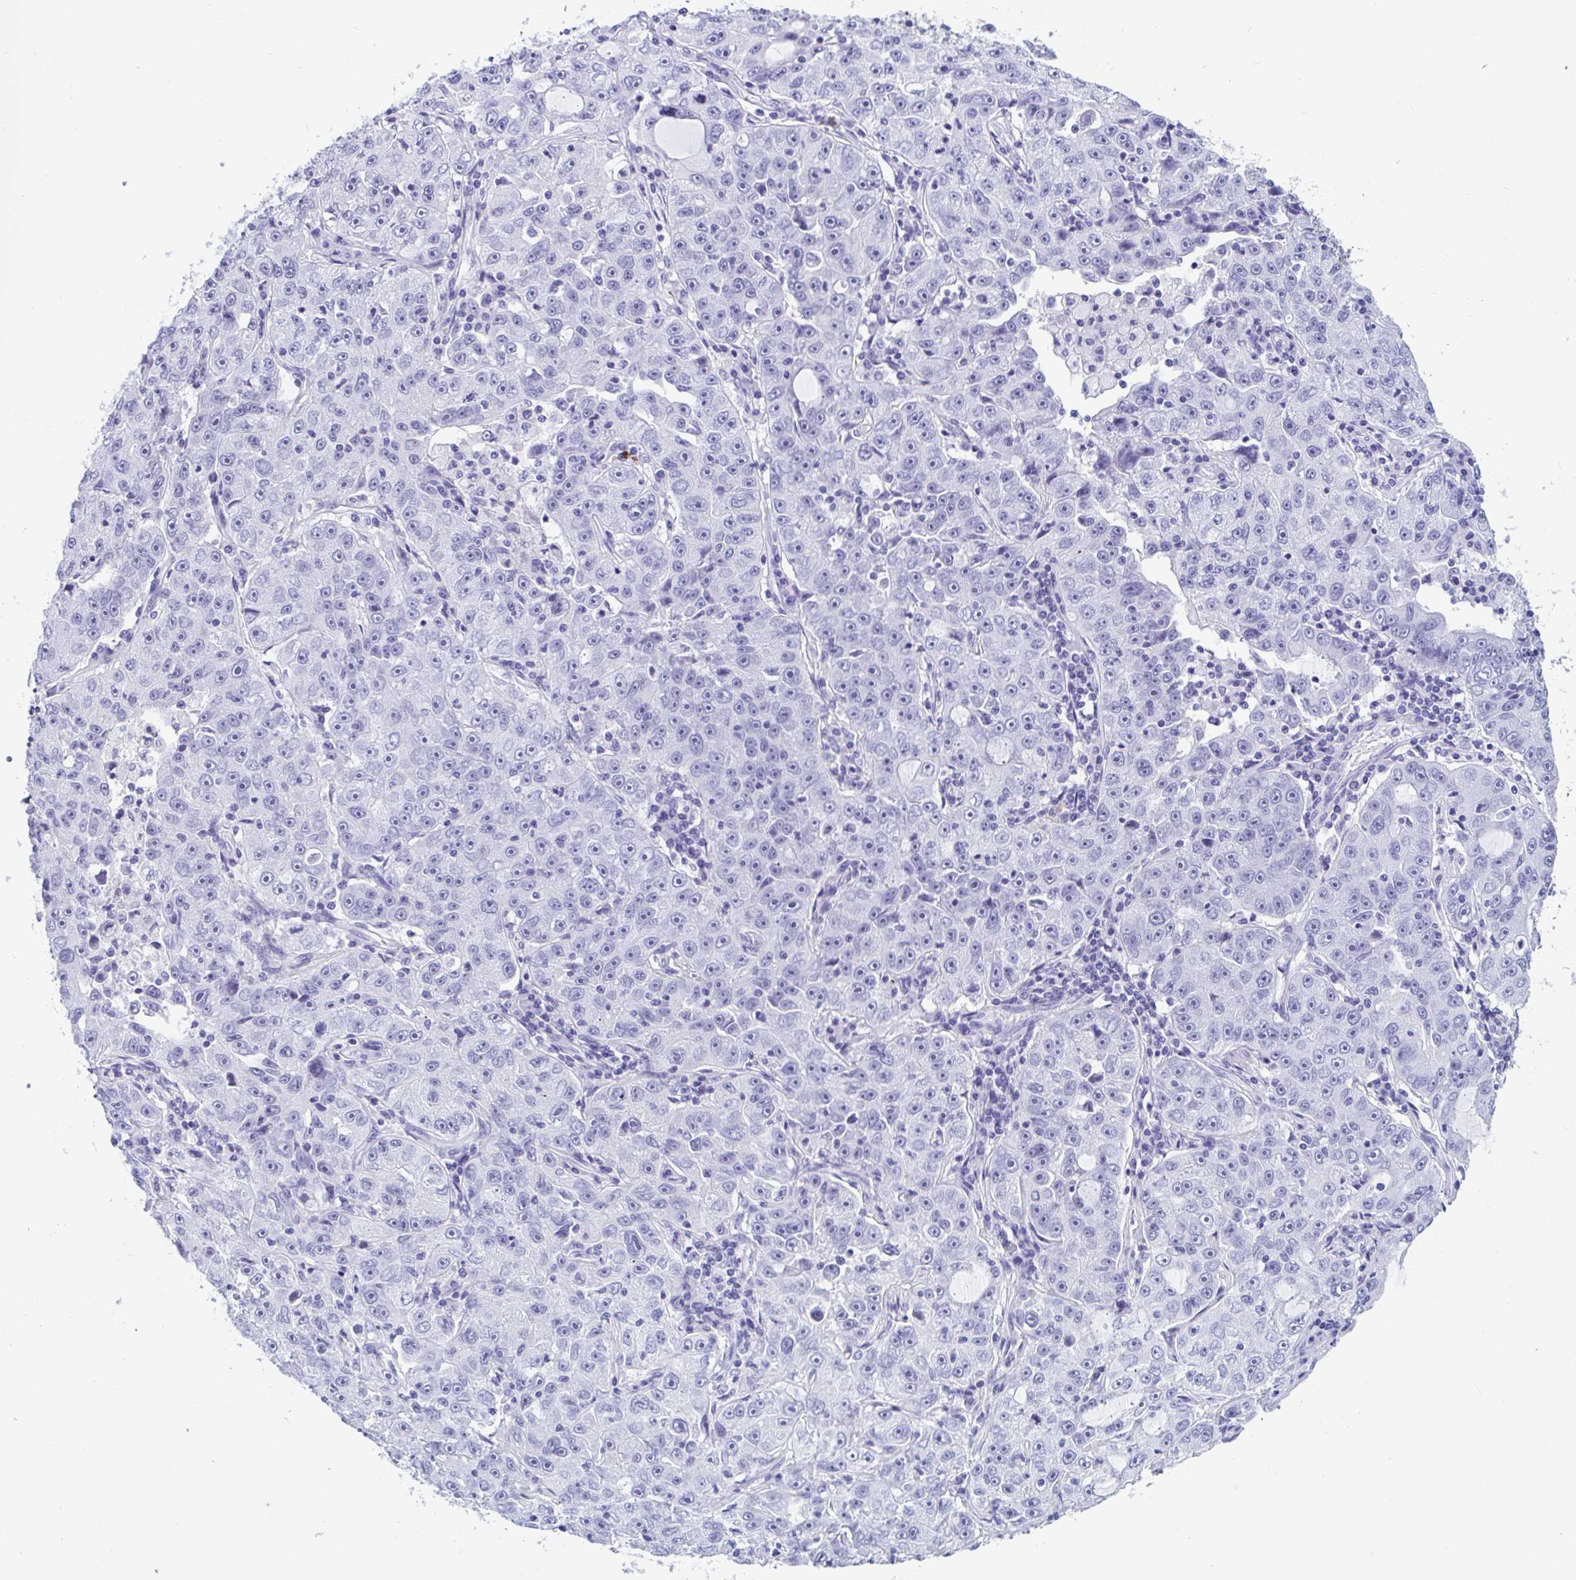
{"staining": {"intensity": "negative", "quantity": "none", "location": "none"}, "tissue": "lung cancer", "cell_type": "Tumor cells", "image_type": "cancer", "snomed": [{"axis": "morphology", "description": "Normal morphology"}, {"axis": "morphology", "description": "Adenocarcinoma, NOS"}, {"axis": "topography", "description": "Lymph node"}, {"axis": "topography", "description": "Lung"}], "caption": "A micrograph of lung adenocarcinoma stained for a protein displays no brown staining in tumor cells.", "gene": "GKN2", "patient": {"sex": "female", "age": 57}}